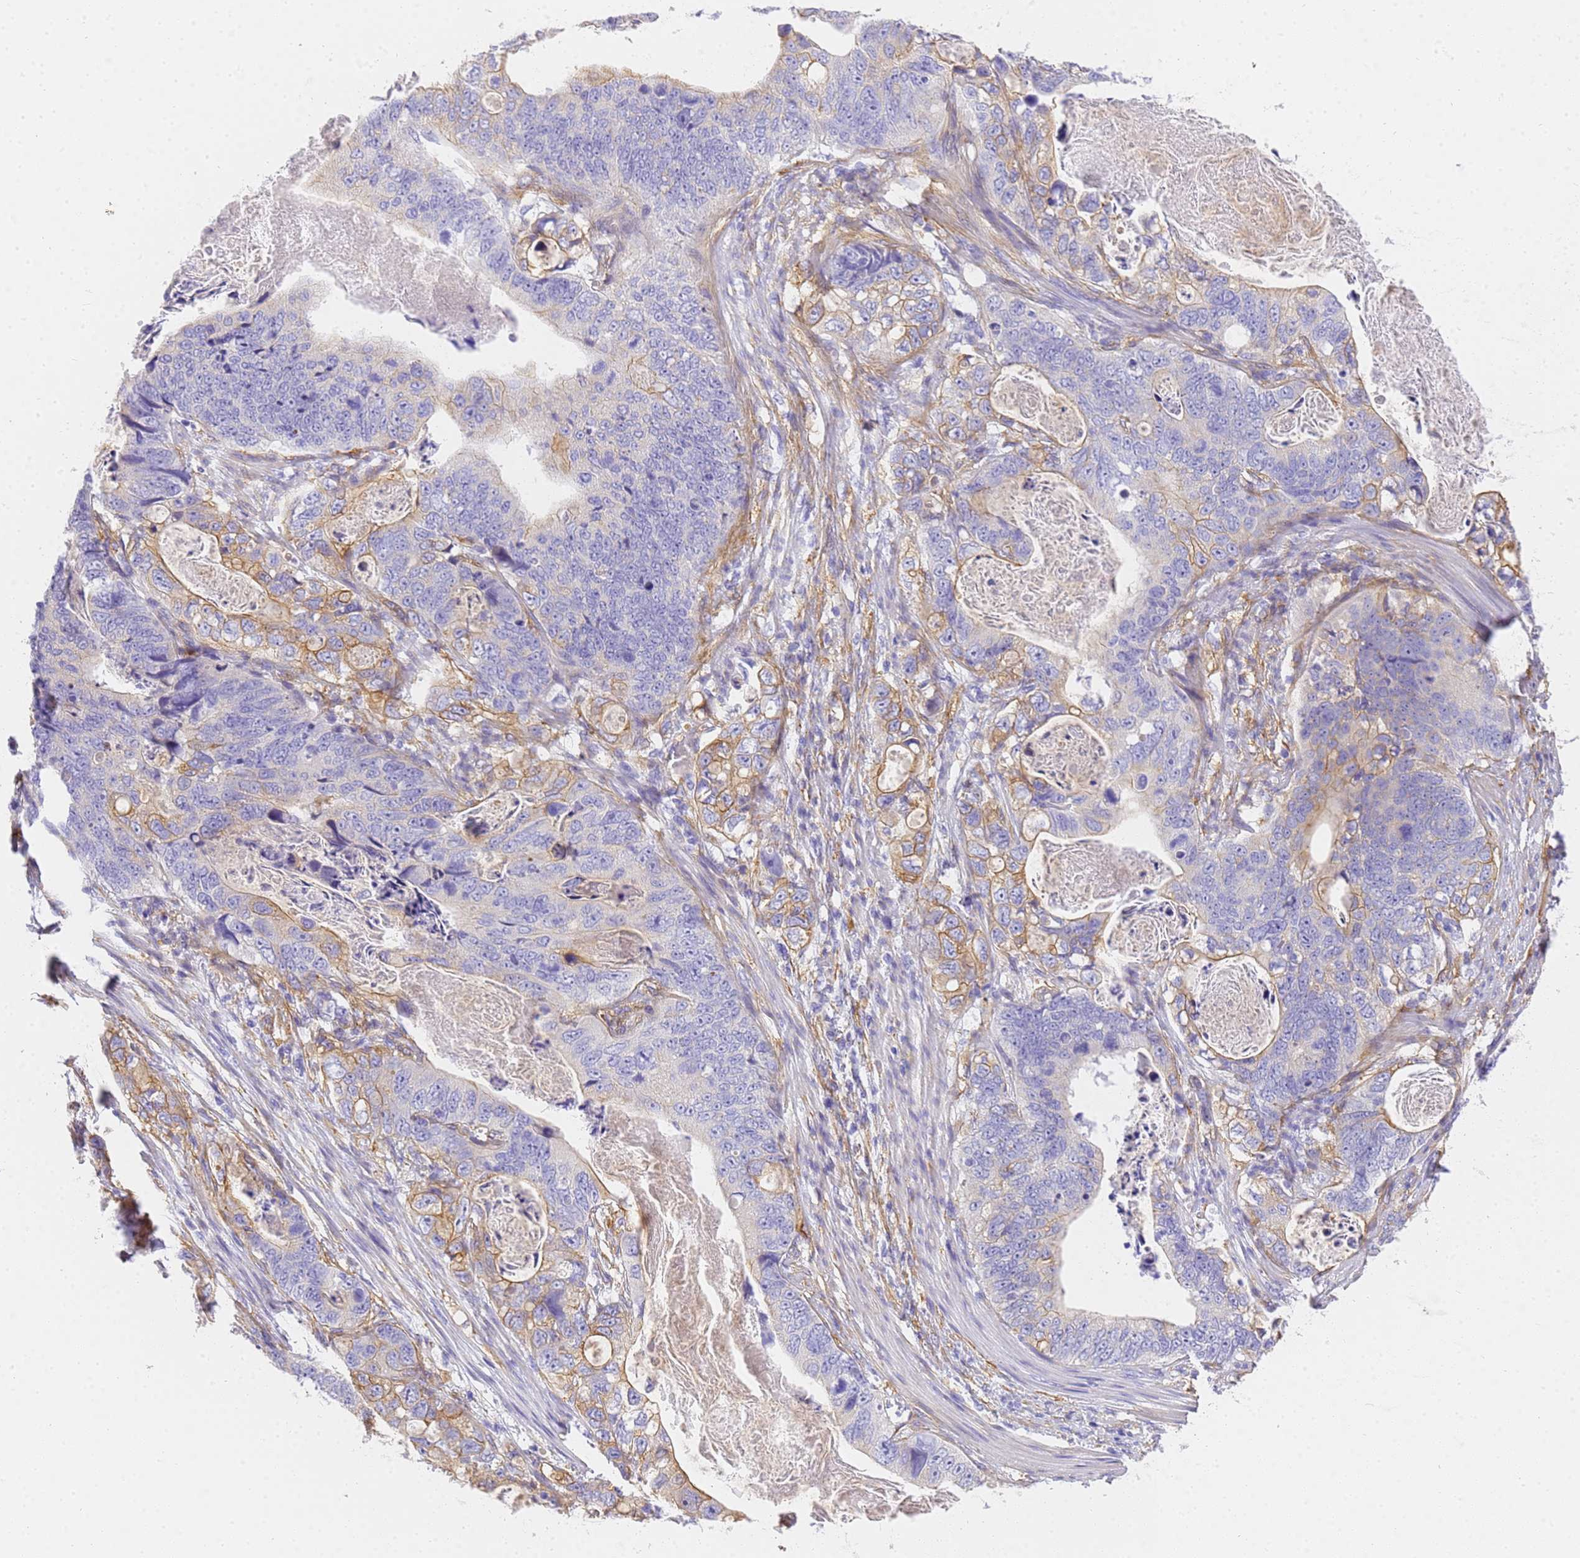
{"staining": {"intensity": "moderate", "quantity": "<25%", "location": "cytoplasmic/membranous"}, "tissue": "stomach cancer", "cell_type": "Tumor cells", "image_type": "cancer", "snomed": [{"axis": "morphology", "description": "Normal tissue, NOS"}, {"axis": "morphology", "description": "Adenocarcinoma, NOS"}, {"axis": "topography", "description": "Stomach"}], "caption": "High-power microscopy captured an immunohistochemistry image of stomach cancer (adenocarcinoma), revealing moderate cytoplasmic/membranous expression in approximately <25% of tumor cells. (Brightfield microscopy of DAB IHC at high magnification).", "gene": "MVB12A", "patient": {"sex": "female", "age": 89}}